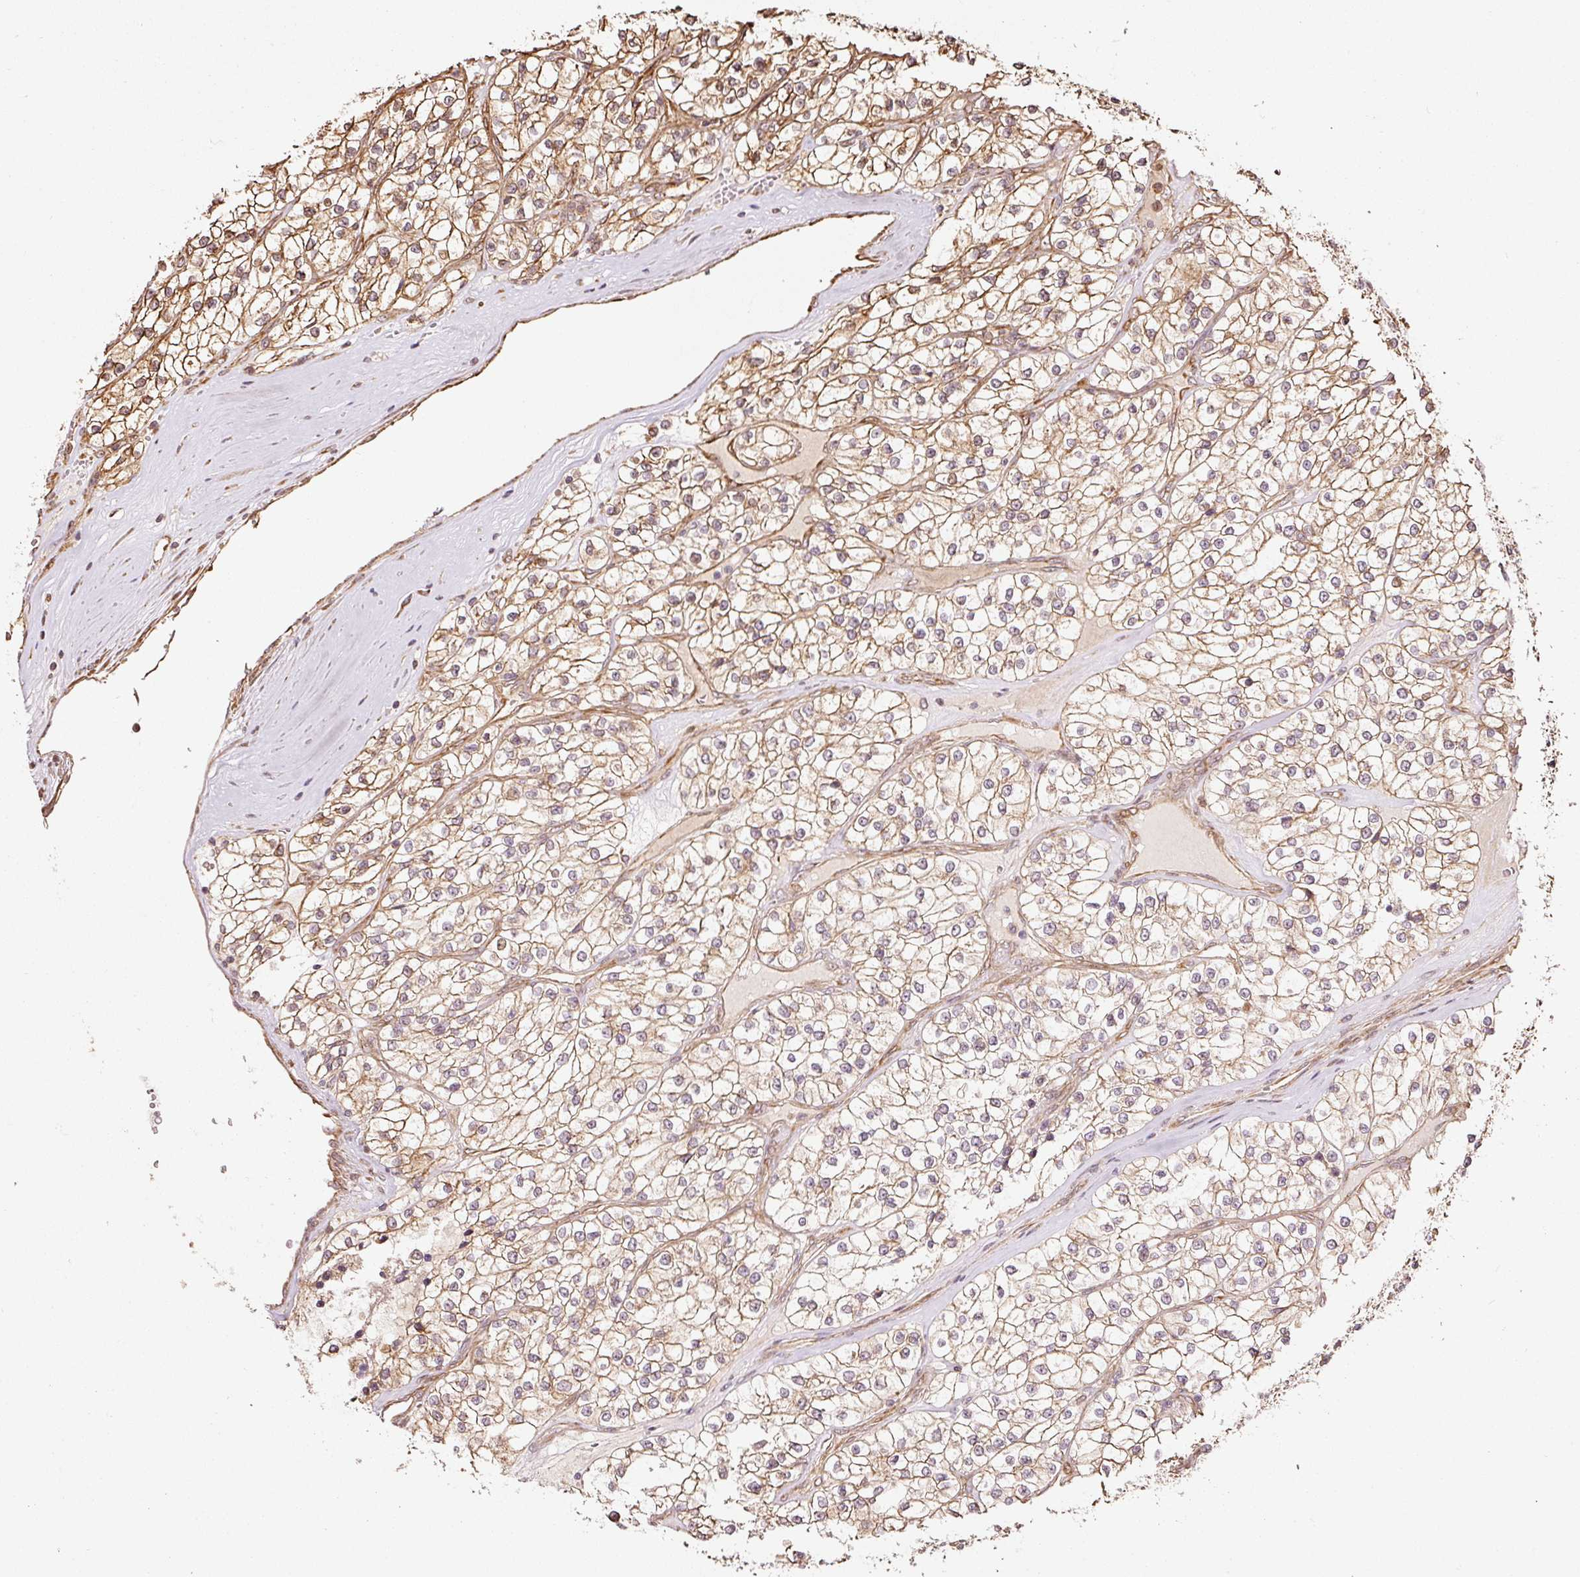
{"staining": {"intensity": "moderate", "quantity": ">75%", "location": "cytoplasmic/membranous"}, "tissue": "renal cancer", "cell_type": "Tumor cells", "image_type": "cancer", "snomed": [{"axis": "morphology", "description": "Adenocarcinoma, NOS"}, {"axis": "topography", "description": "Kidney"}], "caption": "DAB immunohistochemical staining of adenocarcinoma (renal) shows moderate cytoplasmic/membranous protein expression in approximately >75% of tumor cells.", "gene": "ETF1", "patient": {"sex": "female", "age": 57}}